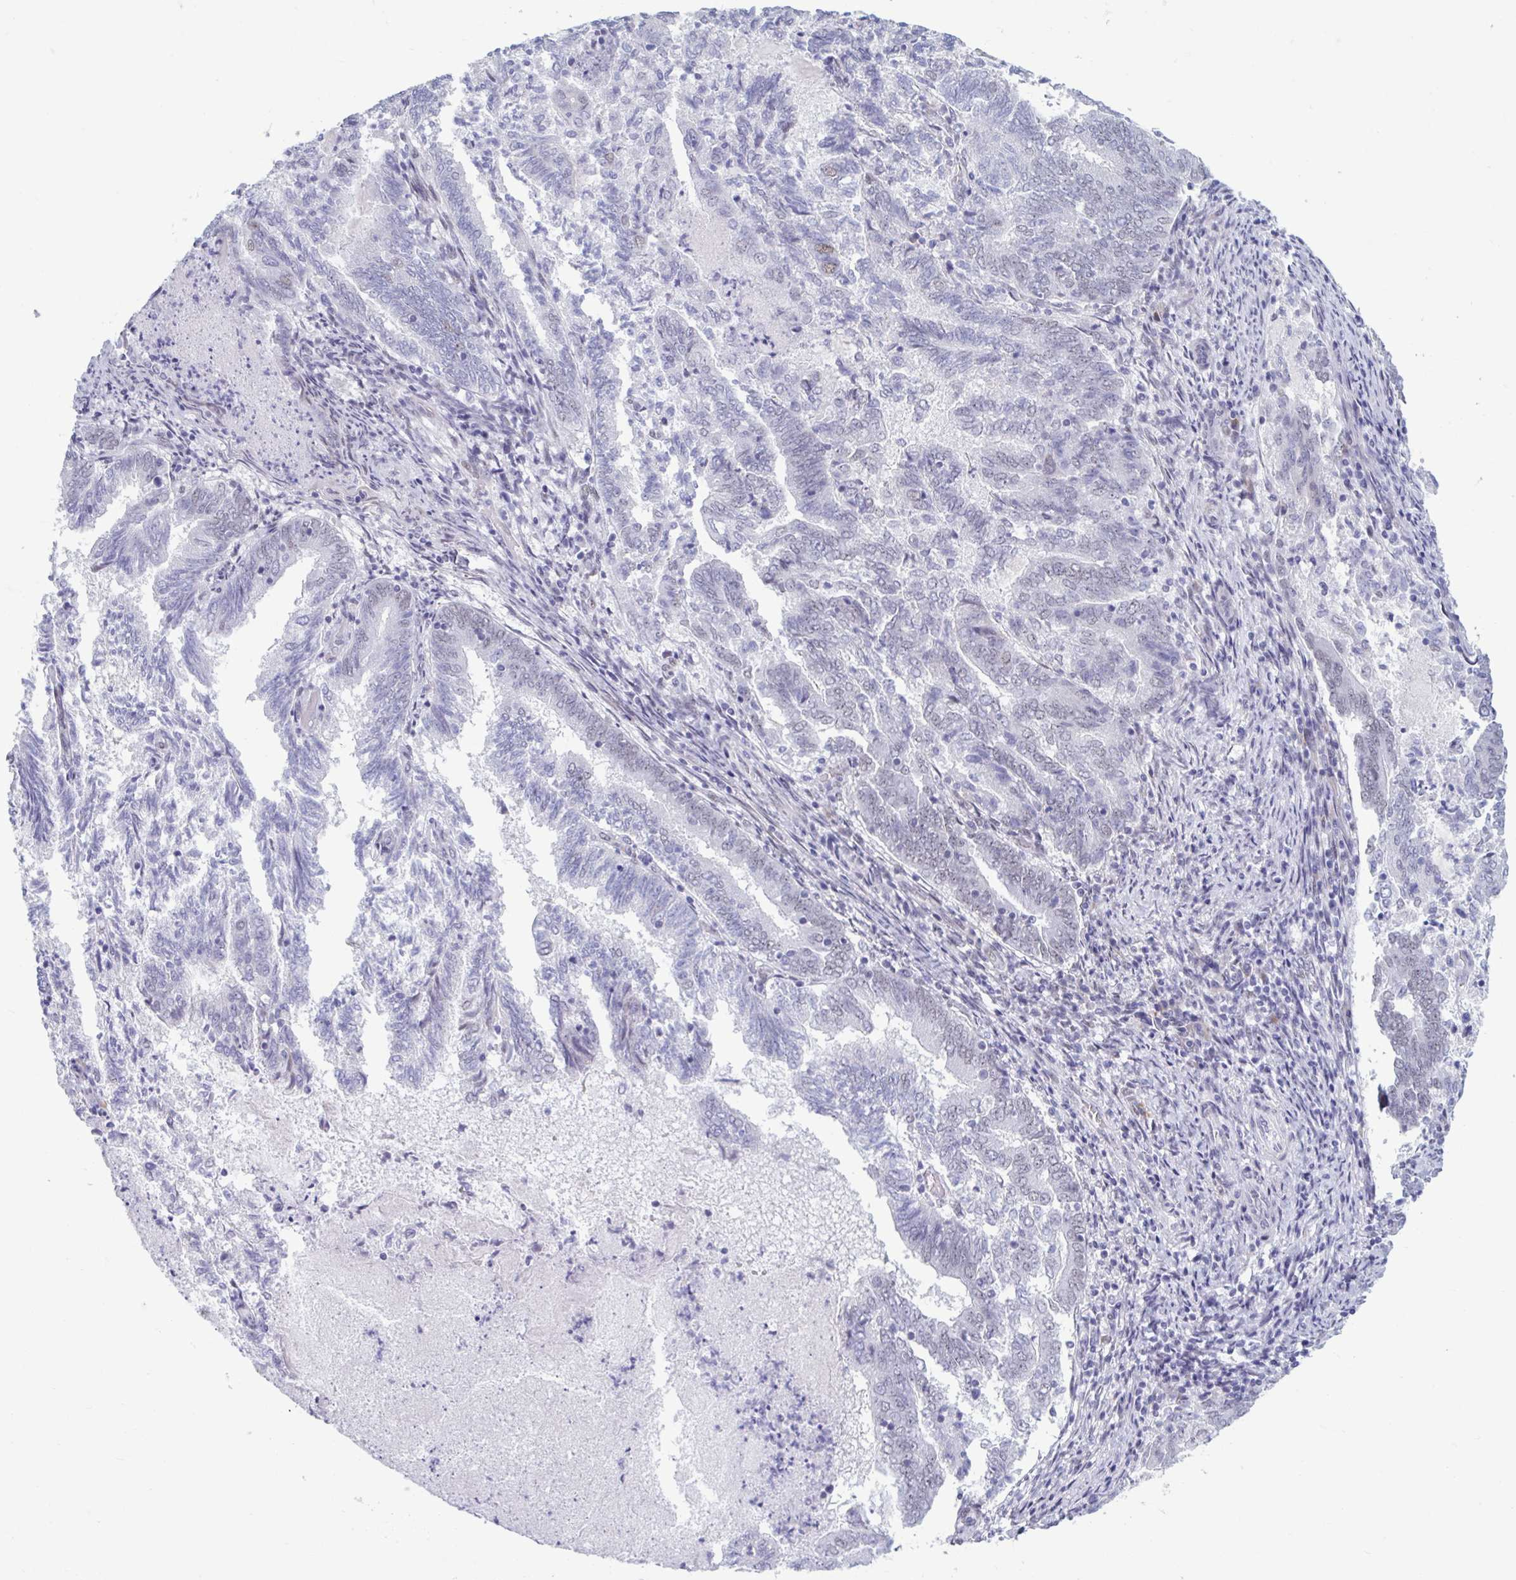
{"staining": {"intensity": "weak", "quantity": "<25%", "location": "nuclear"}, "tissue": "endometrial cancer", "cell_type": "Tumor cells", "image_type": "cancer", "snomed": [{"axis": "morphology", "description": "Adenocarcinoma, NOS"}, {"axis": "topography", "description": "Endometrium"}], "caption": "This is an IHC image of endometrial cancer. There is no expression in tumor cells.", "gene": "MSMB", "patient": {"sex": "female", "age": 80}}